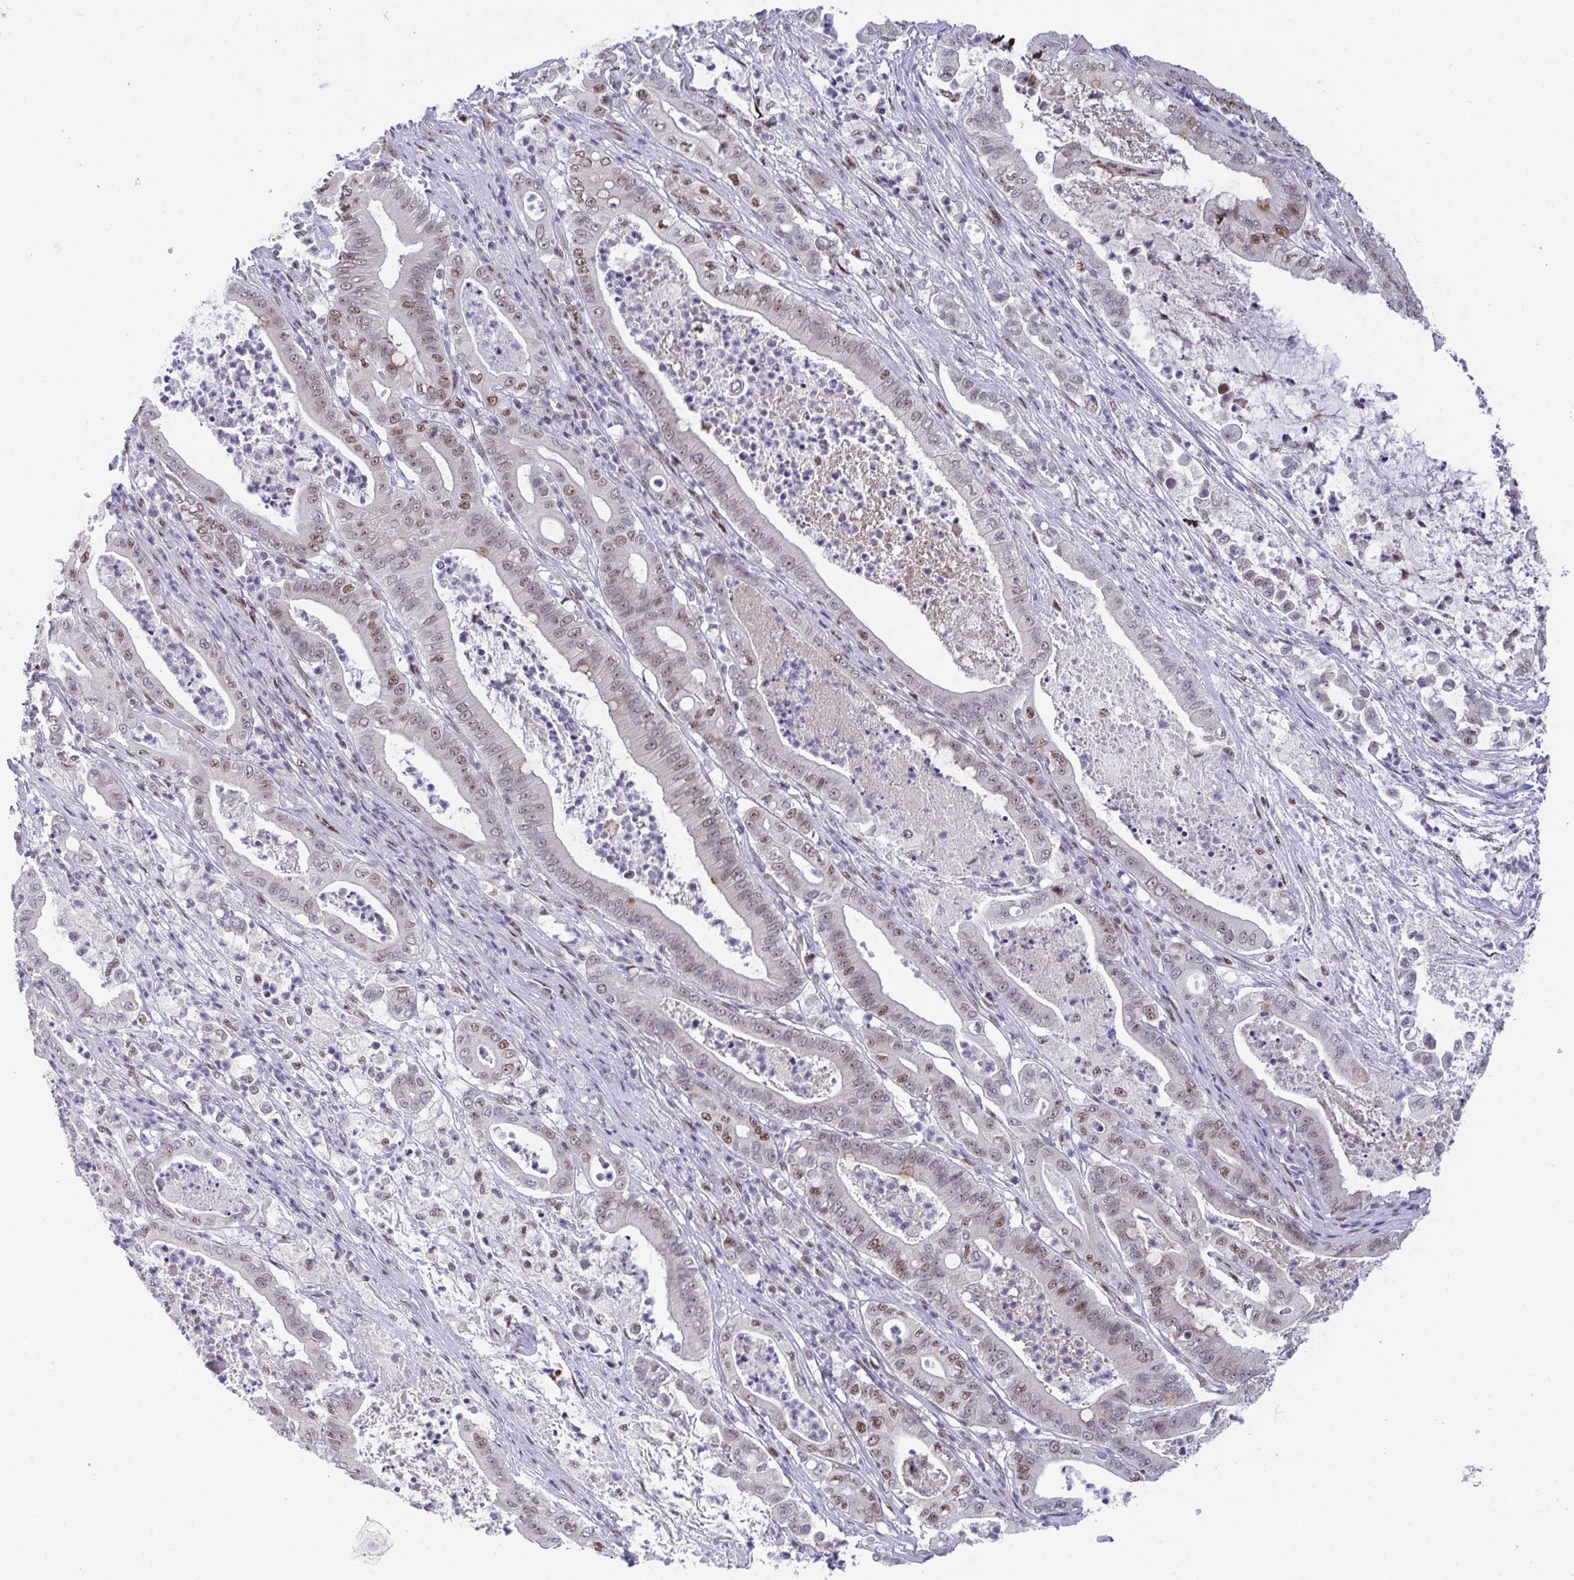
{"staining": {"intensity": "moderate", "quantity": "25%-75%", "location": "nuclear"}, "tissue": "pancreatic cancer", "cell_type": "Tumor cells", "image_type": "cancer", "snomed": [{"axis": "morphology", "description": "Adenocarcinoma, NOS"}, {"axis": "topography", "description": "Pancreas"}], "caption": "About 25%-75% of tumor cells in human pancreatic cancer exhibit moderate nuclear protein positivity as visualized by brown immunohistochemical staining.", "gene": "WBP11", "patient": {"sex": "male", "age": 71}}